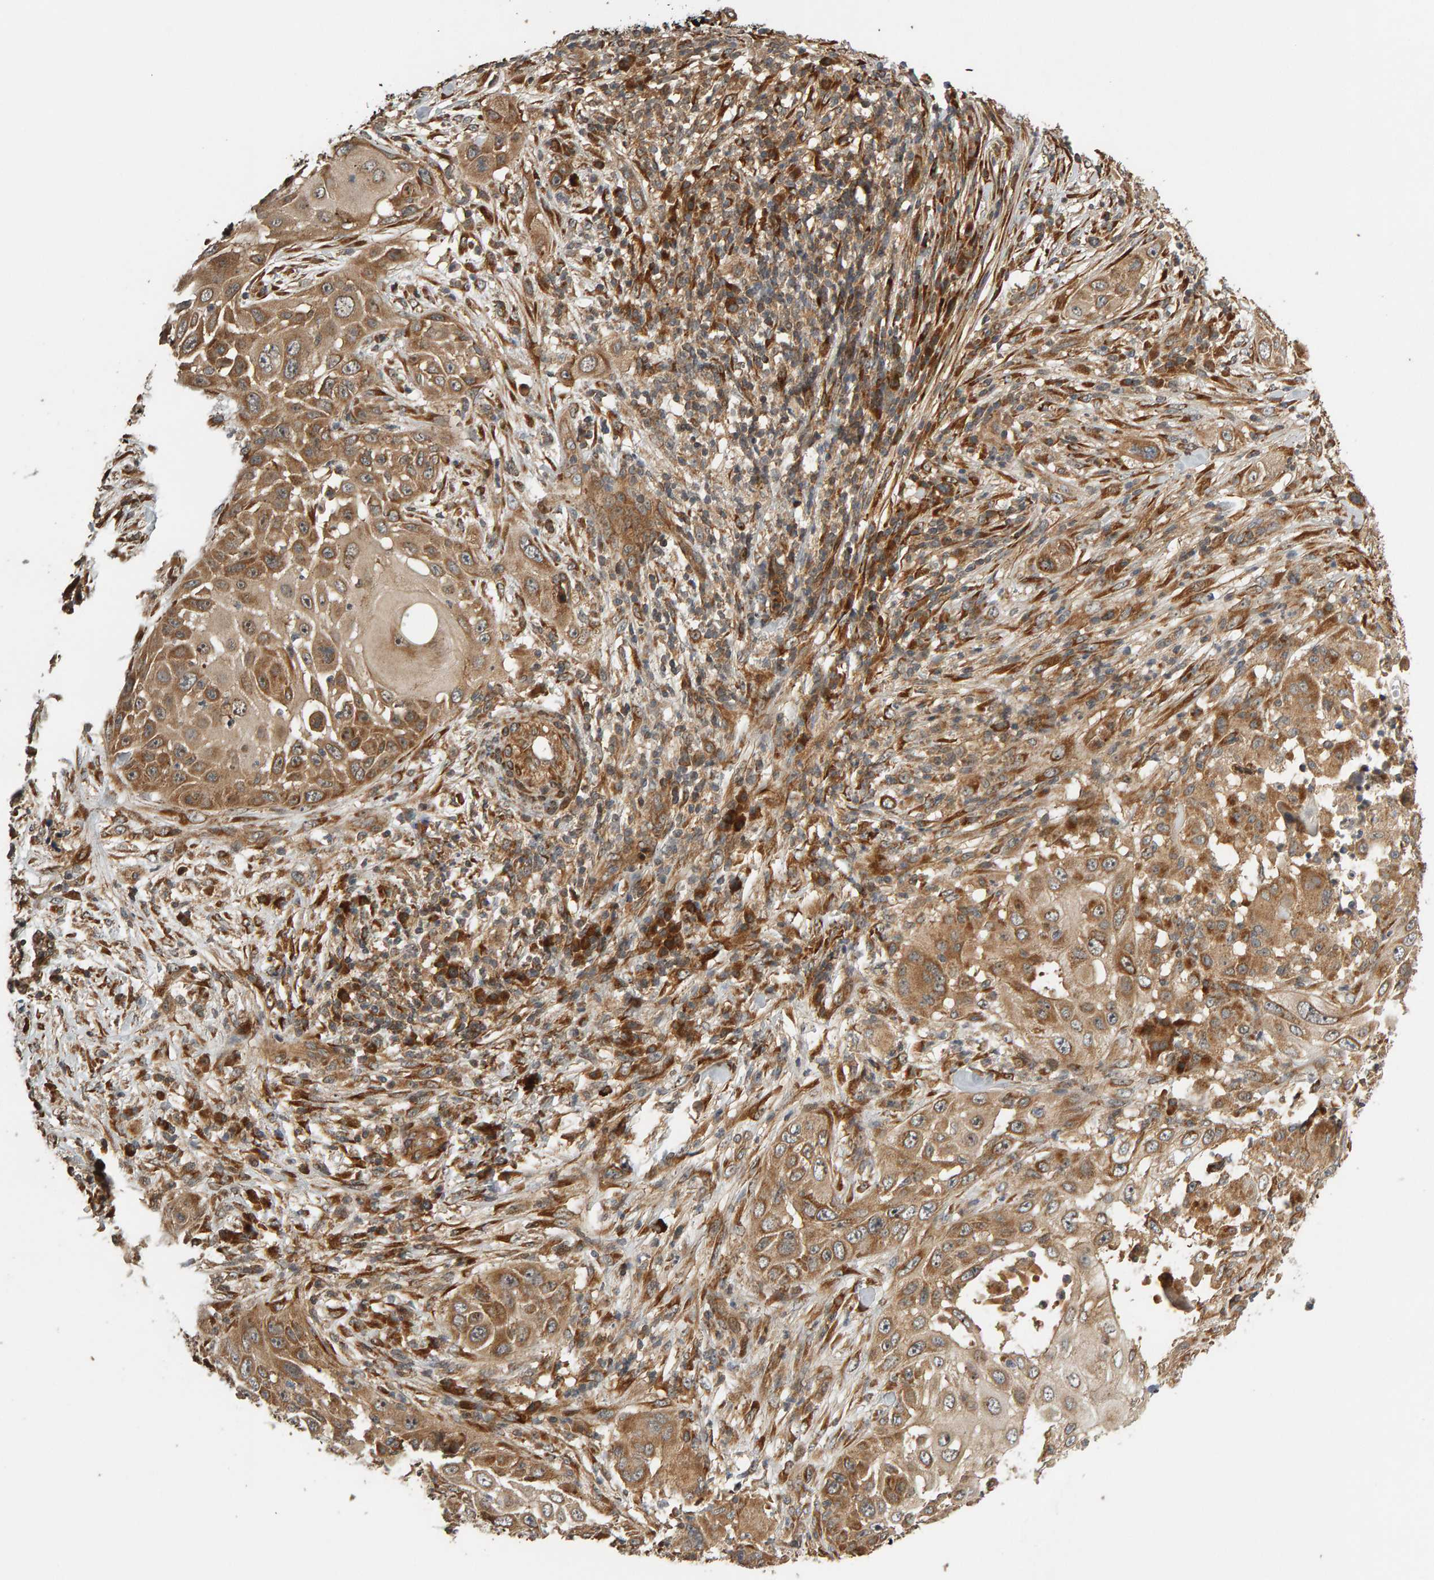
{"staining": {"intensity": "moderate", "quantity": ">75%", "location": "cytoplasmic/membranous"}, "tissue": "skin cancer", "cell_type": "Tumor cells", "image_type": "cancer", "snomed": [{"axis": "morphology", "description": "Squamous cell carcinoma, NOS"}, {"axis": "topography", "description": "Skin"}], "caption": "Moderate cytoplasmic/membranous protein expression is seen in approximately >75% of tumor cells in skin cancer.", "gene": "ZFAND1", "patient": {"sex": "female", "age": 44}}